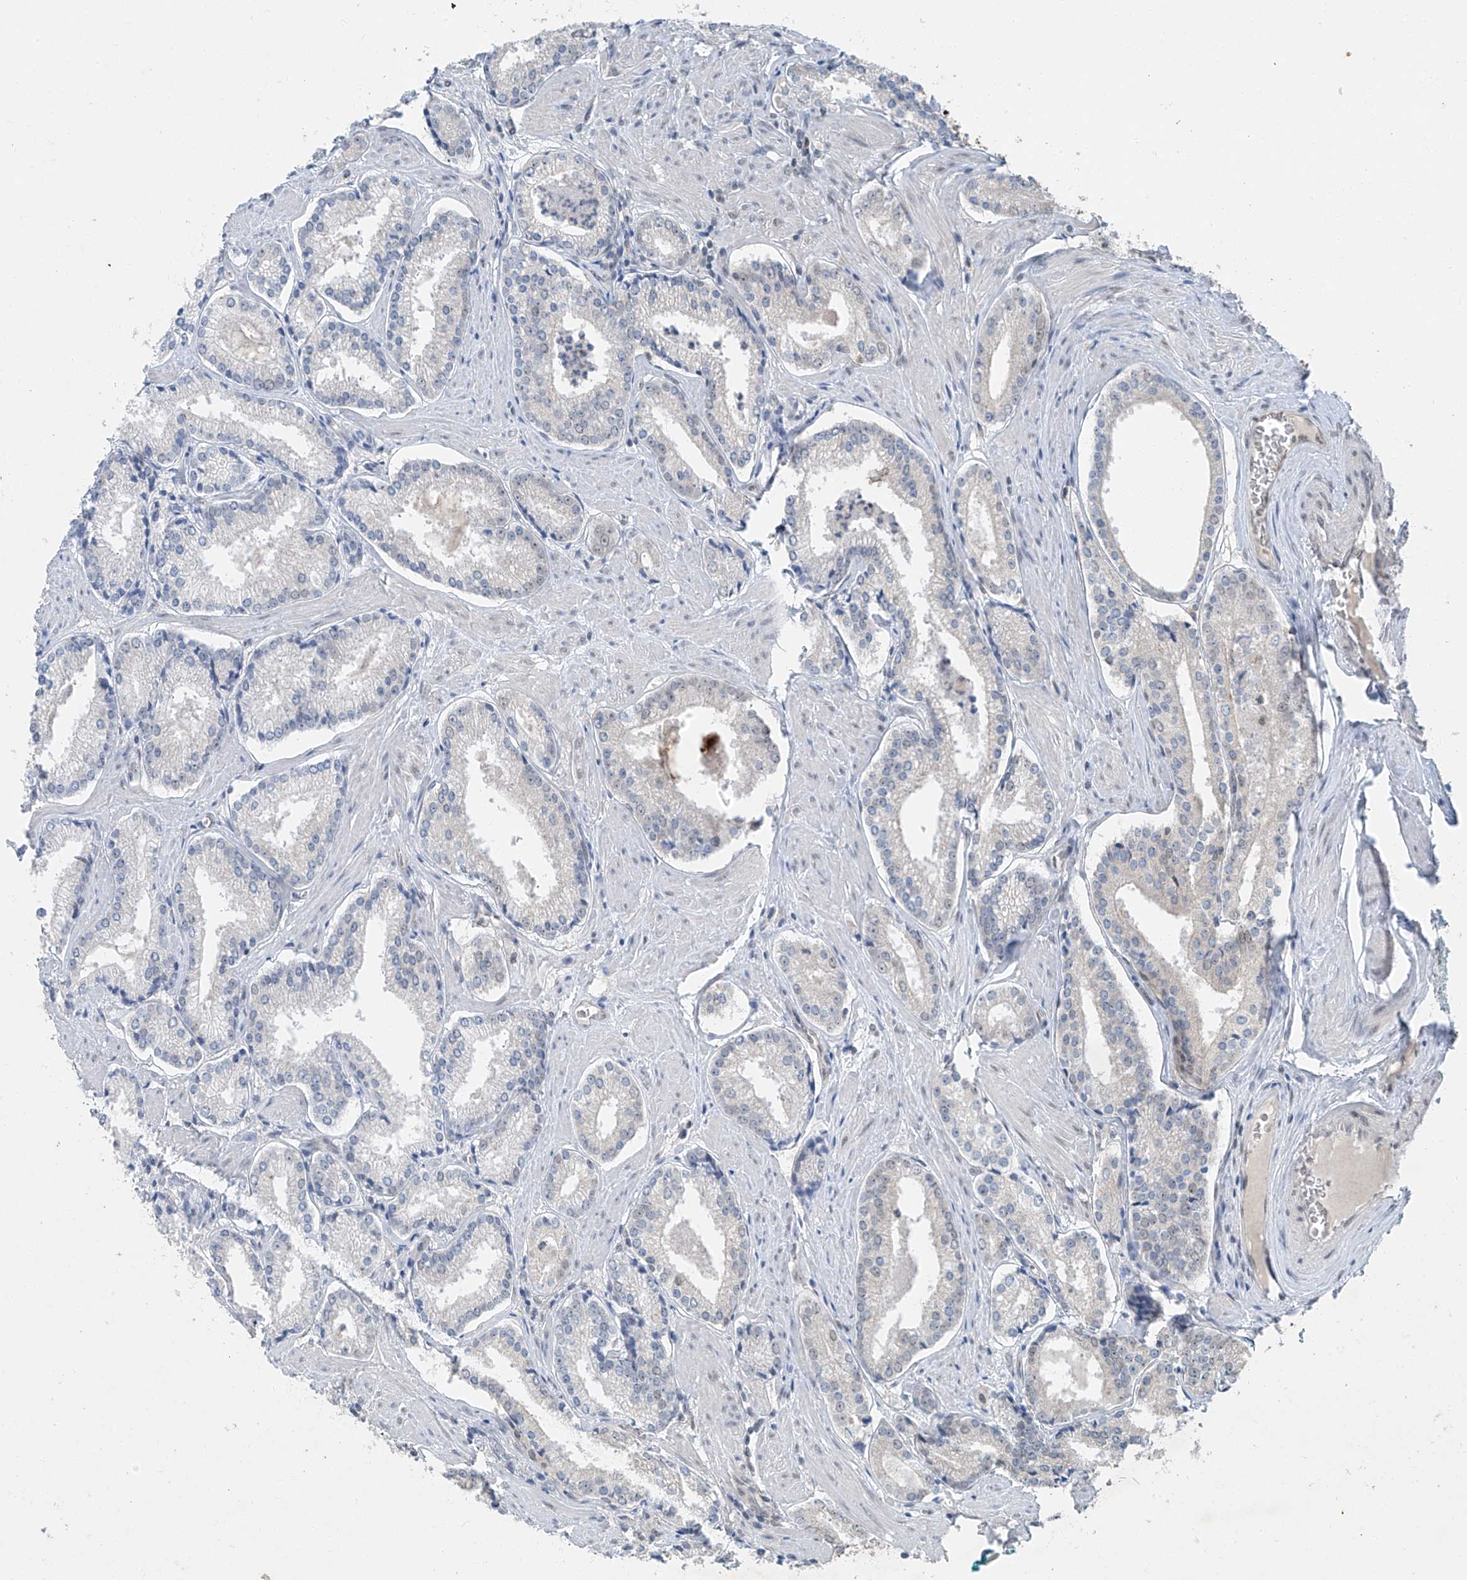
{"staining": {"intensity": "negative", "quantity": "none", "location": "none"}, "tissue": "prostate cancer", "cell_type": "Tumor cells", "image_type": "cancer", "snomed": [{"axis": "morphology", "description": "Adenocarcinoma, Low grade"}, {"axis": "topography", "description": "Prostate"}], "caption": "This image is of low-grade adenocarcinoma (prostate) stained with IHC to label a protein in brown with the nuclei are counter-stained blue. There is no staining in tumor cells.", "gene": "TAF8", "patient": {"sex": "male", "age": 54}}